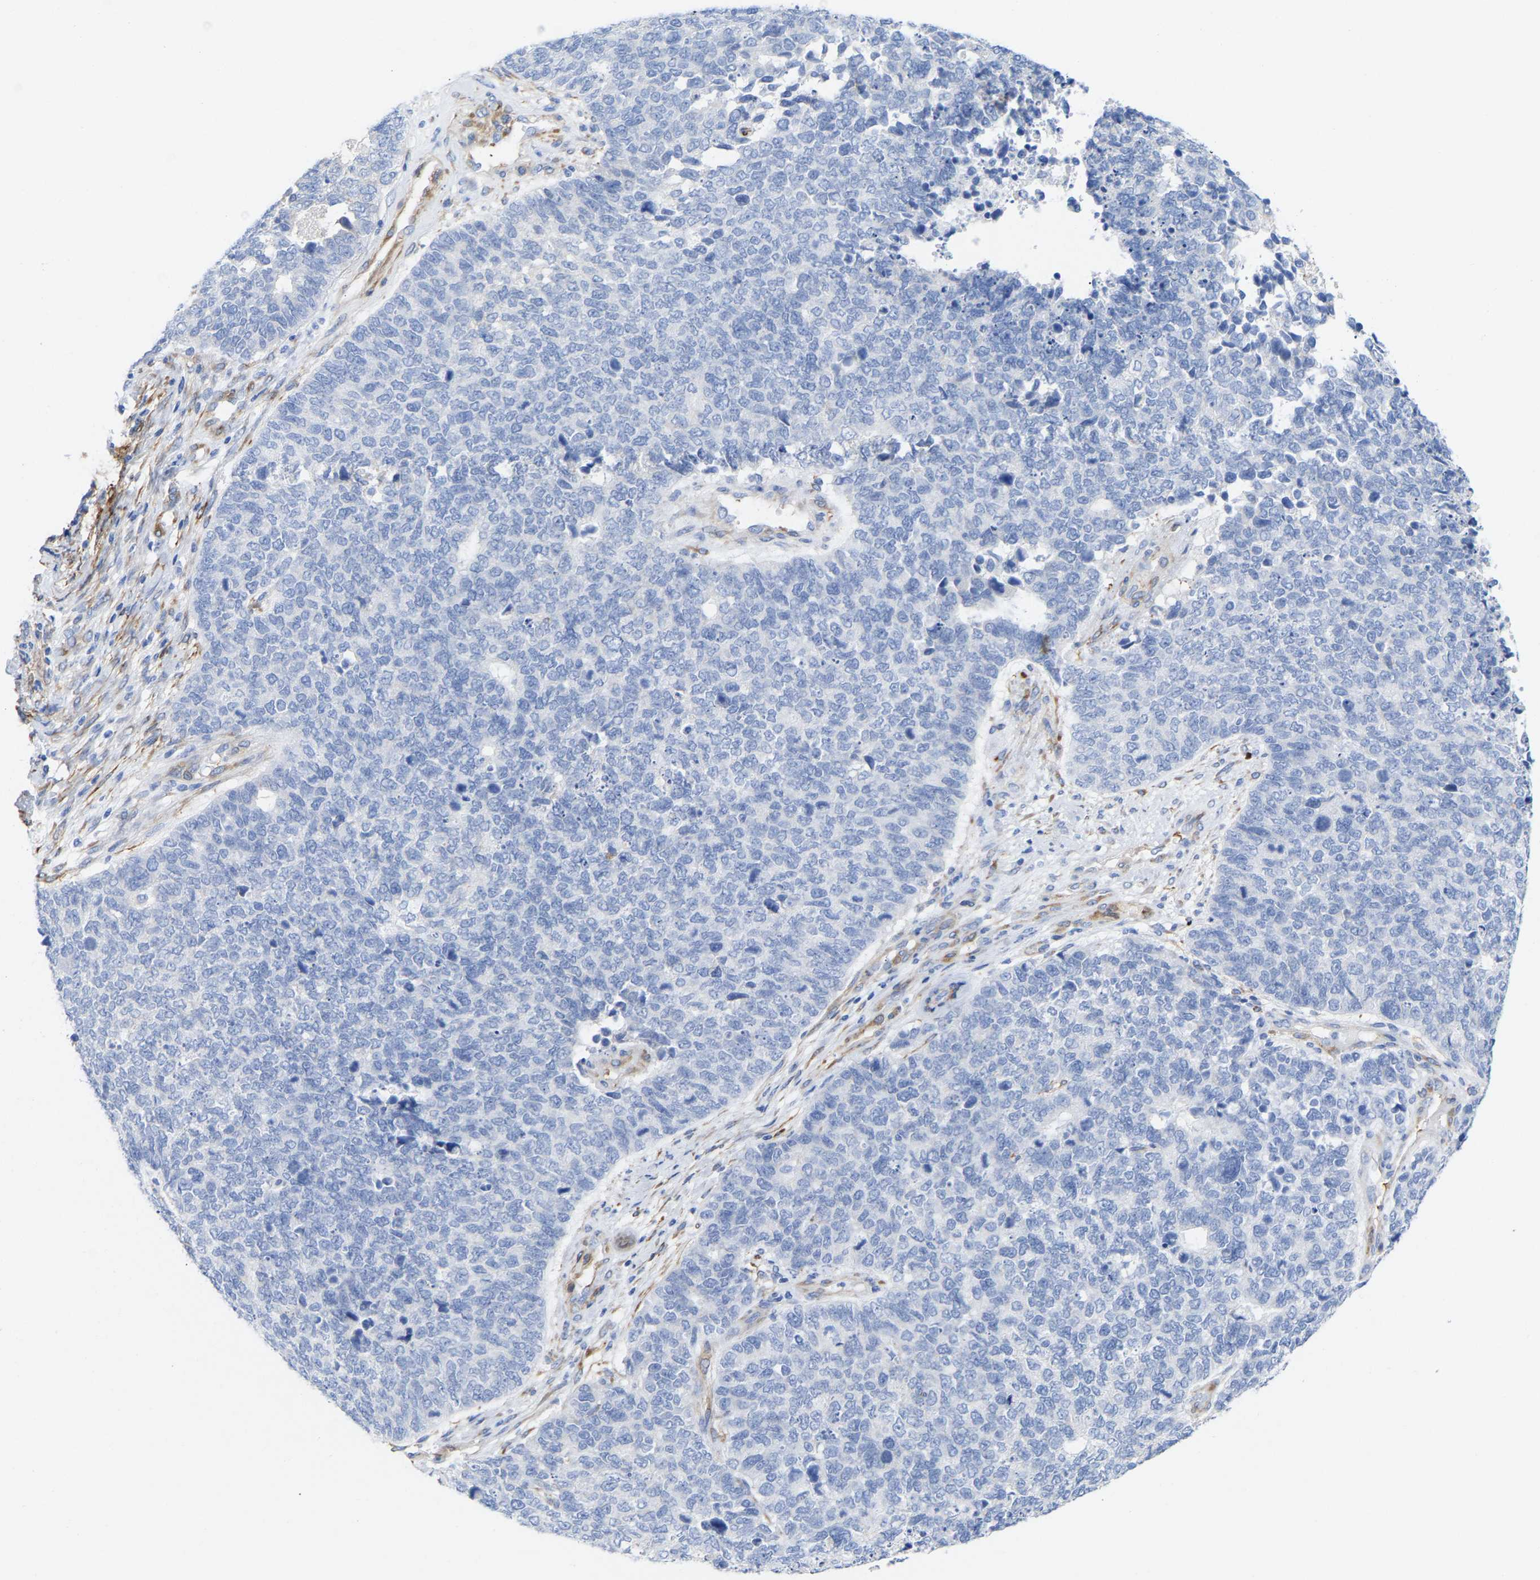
{"staining": {"intensity": "negative", "quantity": "none", "location": "none"}, "tissue": "cervical cancer", "cell_type": "Tumor cells", "image_type": "cancer", "snomed": [{"axis": "morphology", "description": "Squamous cell carcinoma, NOS"}, {"axis": "topography", "description": "Cervix"}], "caption": "Immunohistochemical staining of squamous cell carcinoma (cervical) reveals no significant expression in tumor cells.", "gene": "AMPH", "patient": {"sex": "female", "age": 63}}